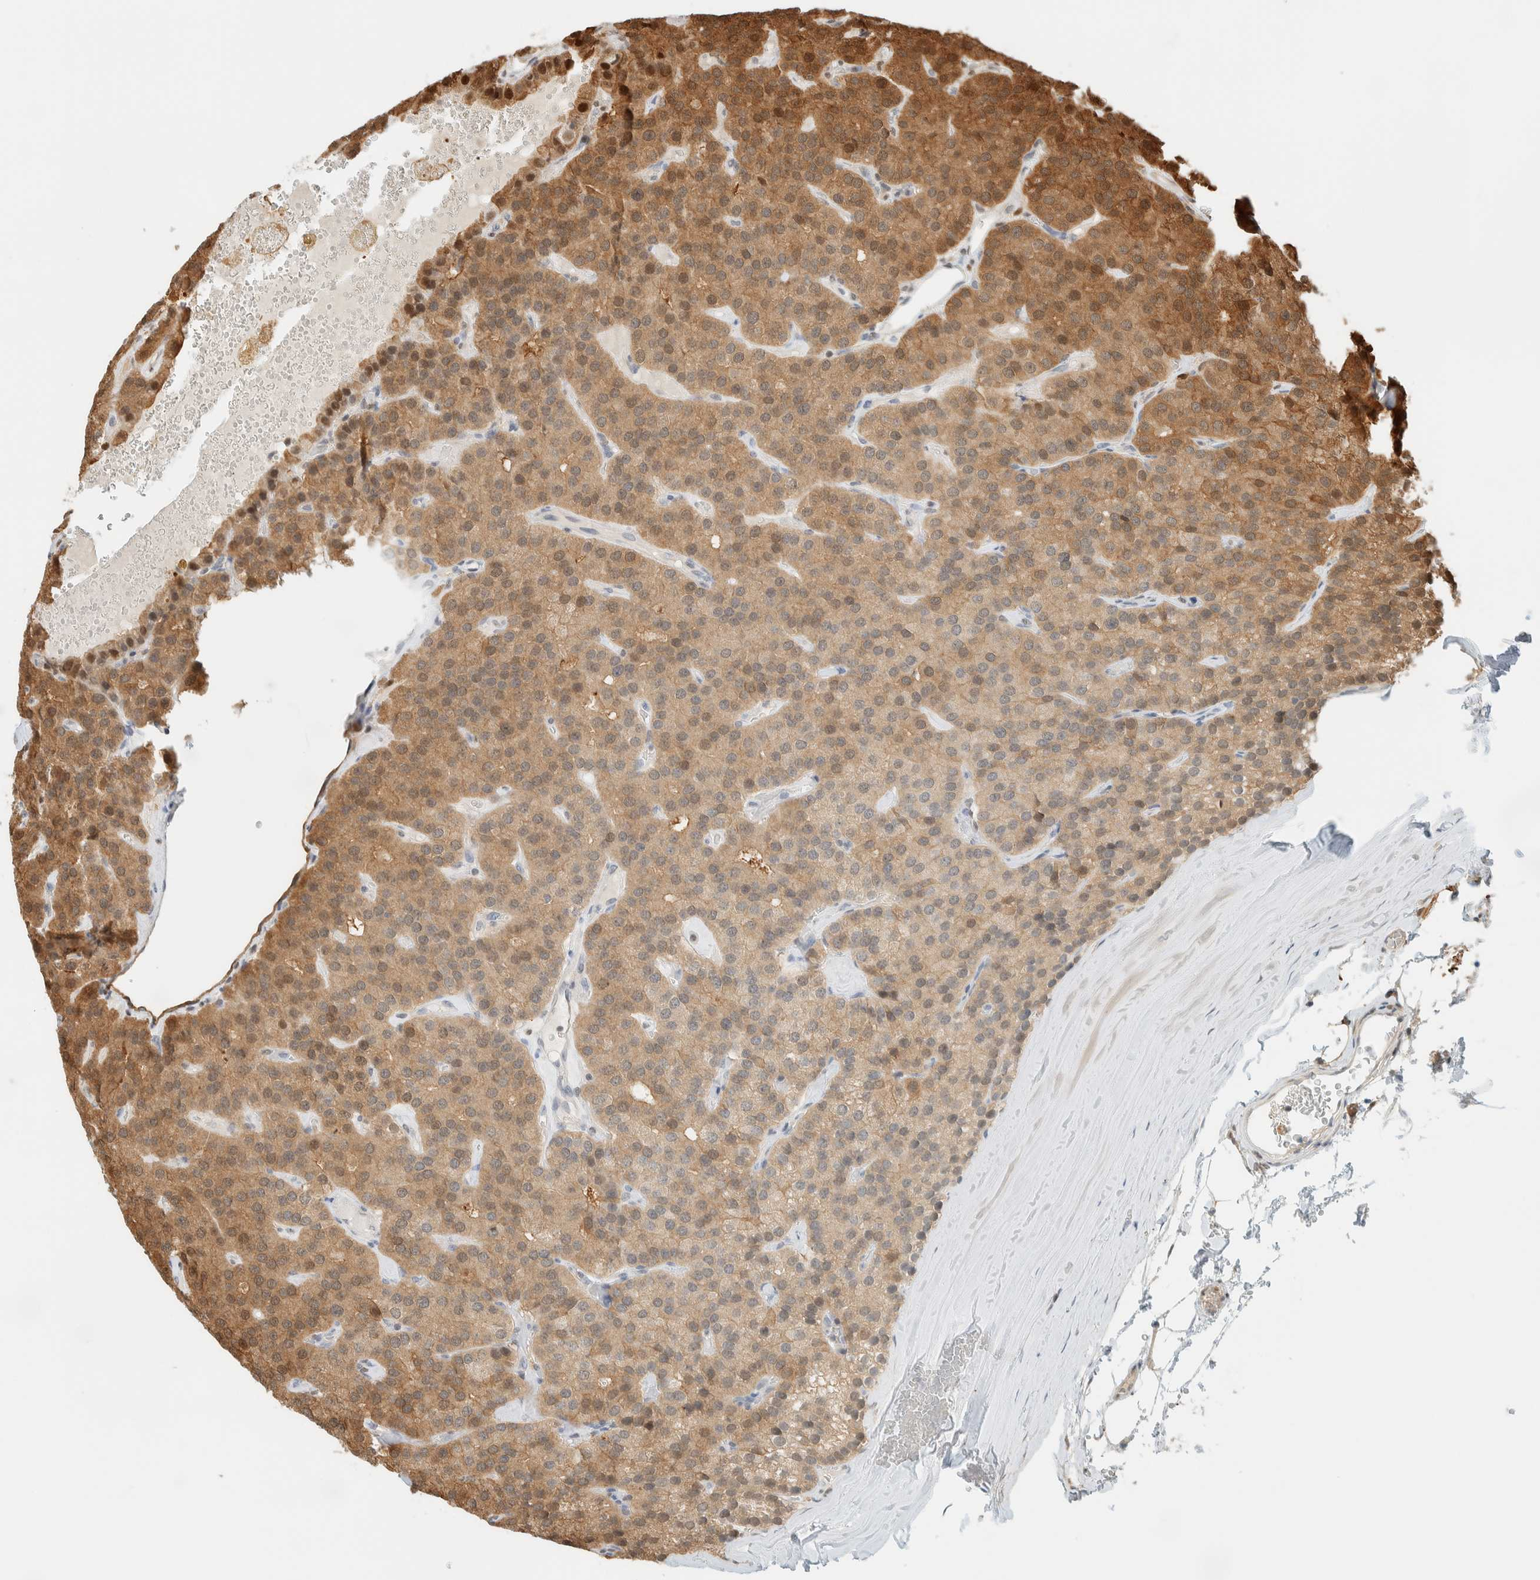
{"staining": {"intensity": "strong", "quantity": ">75%", "location": "cytoplasmic/membranous,nuclear"}, "tissue": "parathyroid gland", "cell_type": "Glandular cells", "image_type": "normal", "snomed": [{"axis": "morphology", "description": "Normal tissue, NOS"}, {"axis": "morphology", "description": "Adenoma, NOS"}, {"axis": "topography", "description": "Parathyroid gland"}], "caption": "DAB immunohistochemical staining of normal parathyroid gland exhibits strong cytoplasmic/membranous,nuclear protein positivity in about >75% of glandular cells. Using DAB (brown) and hematoxylin (blue) stains, captured at high magnification using brightfield microscopy.", "gene": "ZBTB37", "patient": {"sex": "female", "age": 86}}